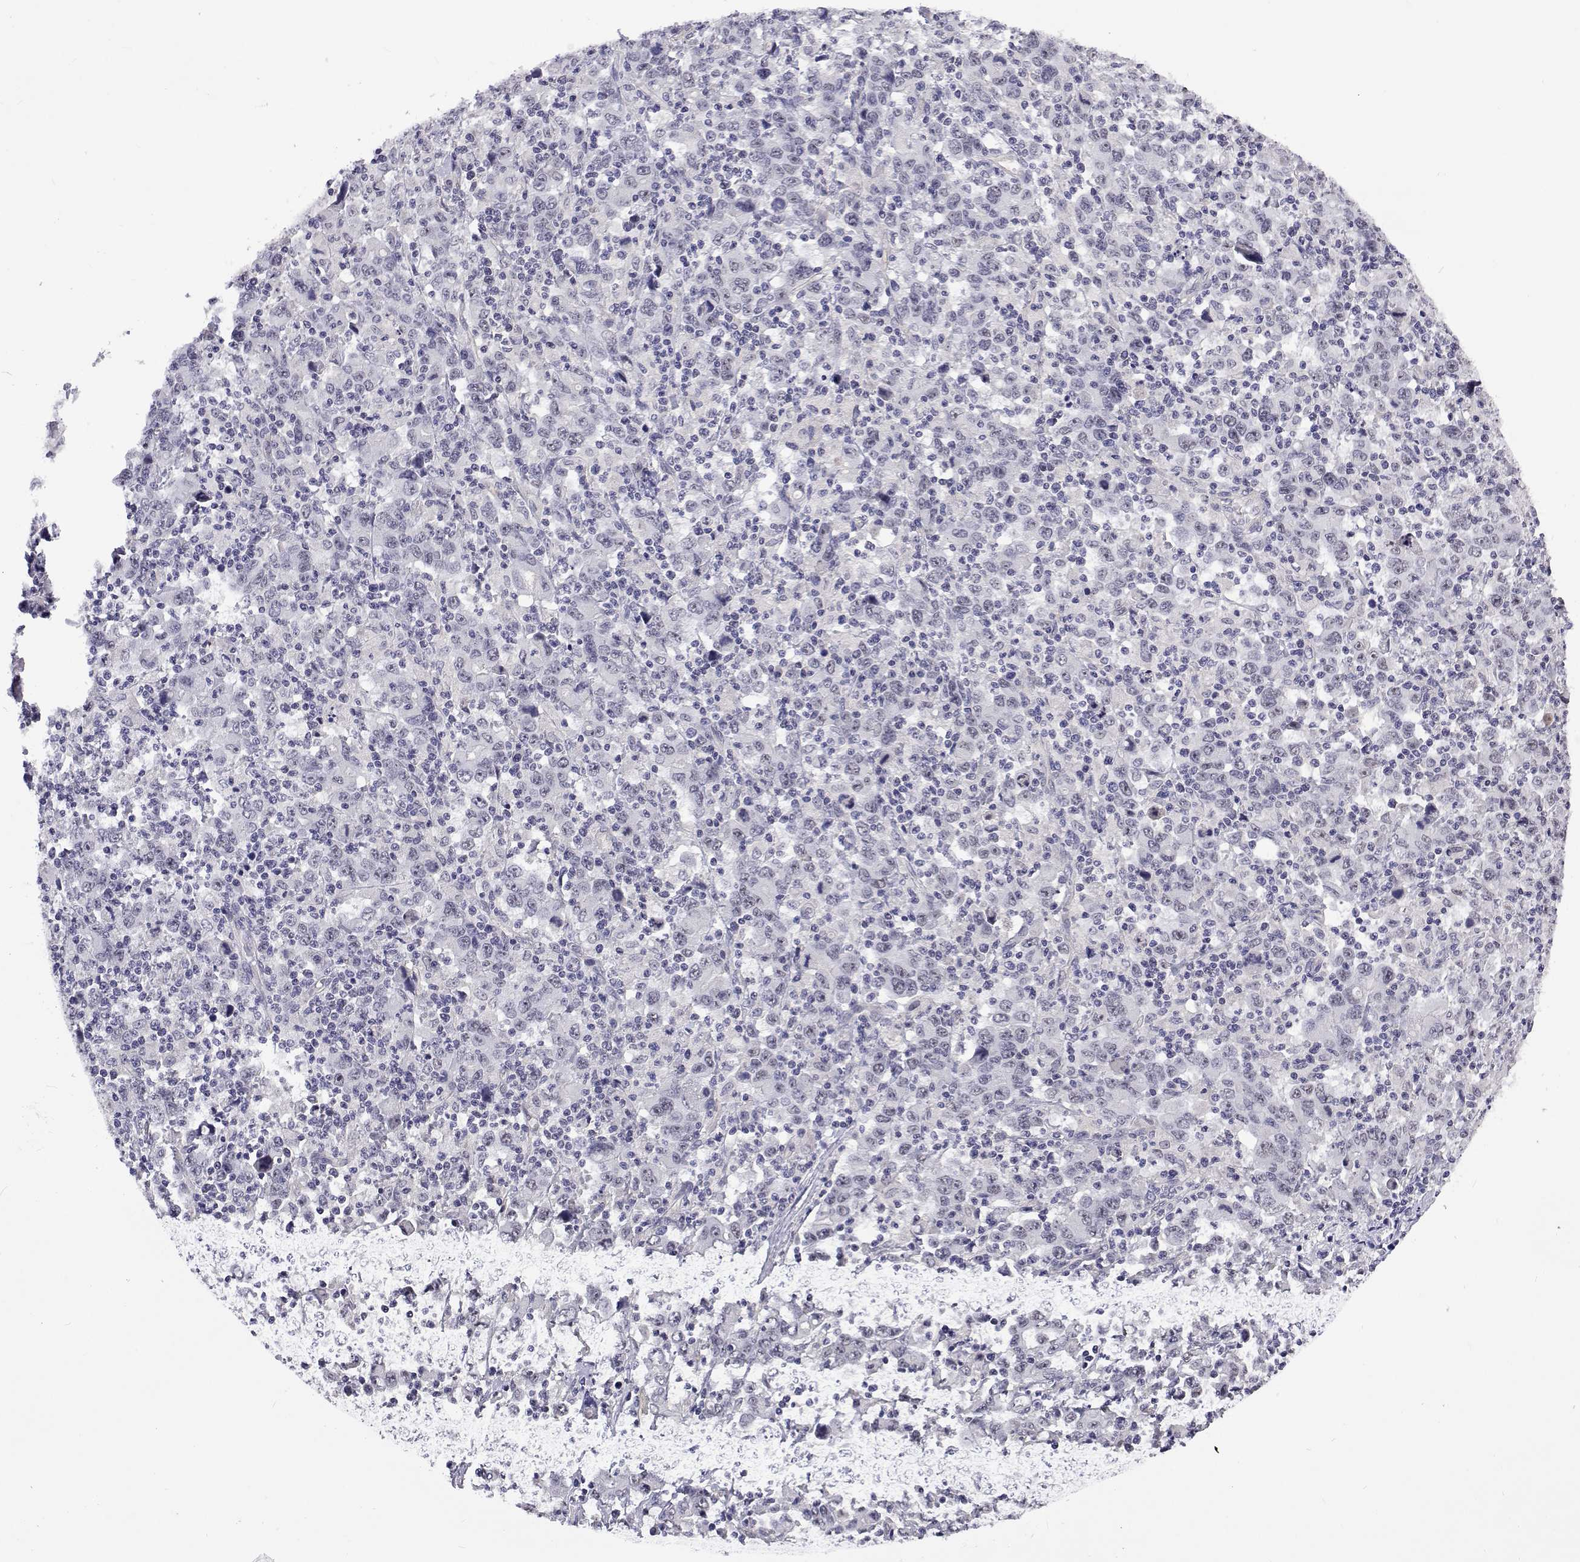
{"staining": {"intensity": "negative", "quantity": "none", "location": "none"}, "tissue": "stomach cancer", "cell_type": "Tumor cells", "image_type": "cancer", "snomed": [{"axis": "morphology", "description": "Adenocarcinoma, NOS"}, {"axis": "topography", "description": "Stomach, upper"}], "caption": "An image of human stomach cancer (adenocarcinoma) is negative for staining in tumor cells.", "gene": "NHP2", "patient": {"sex": "male", "age": 69}}